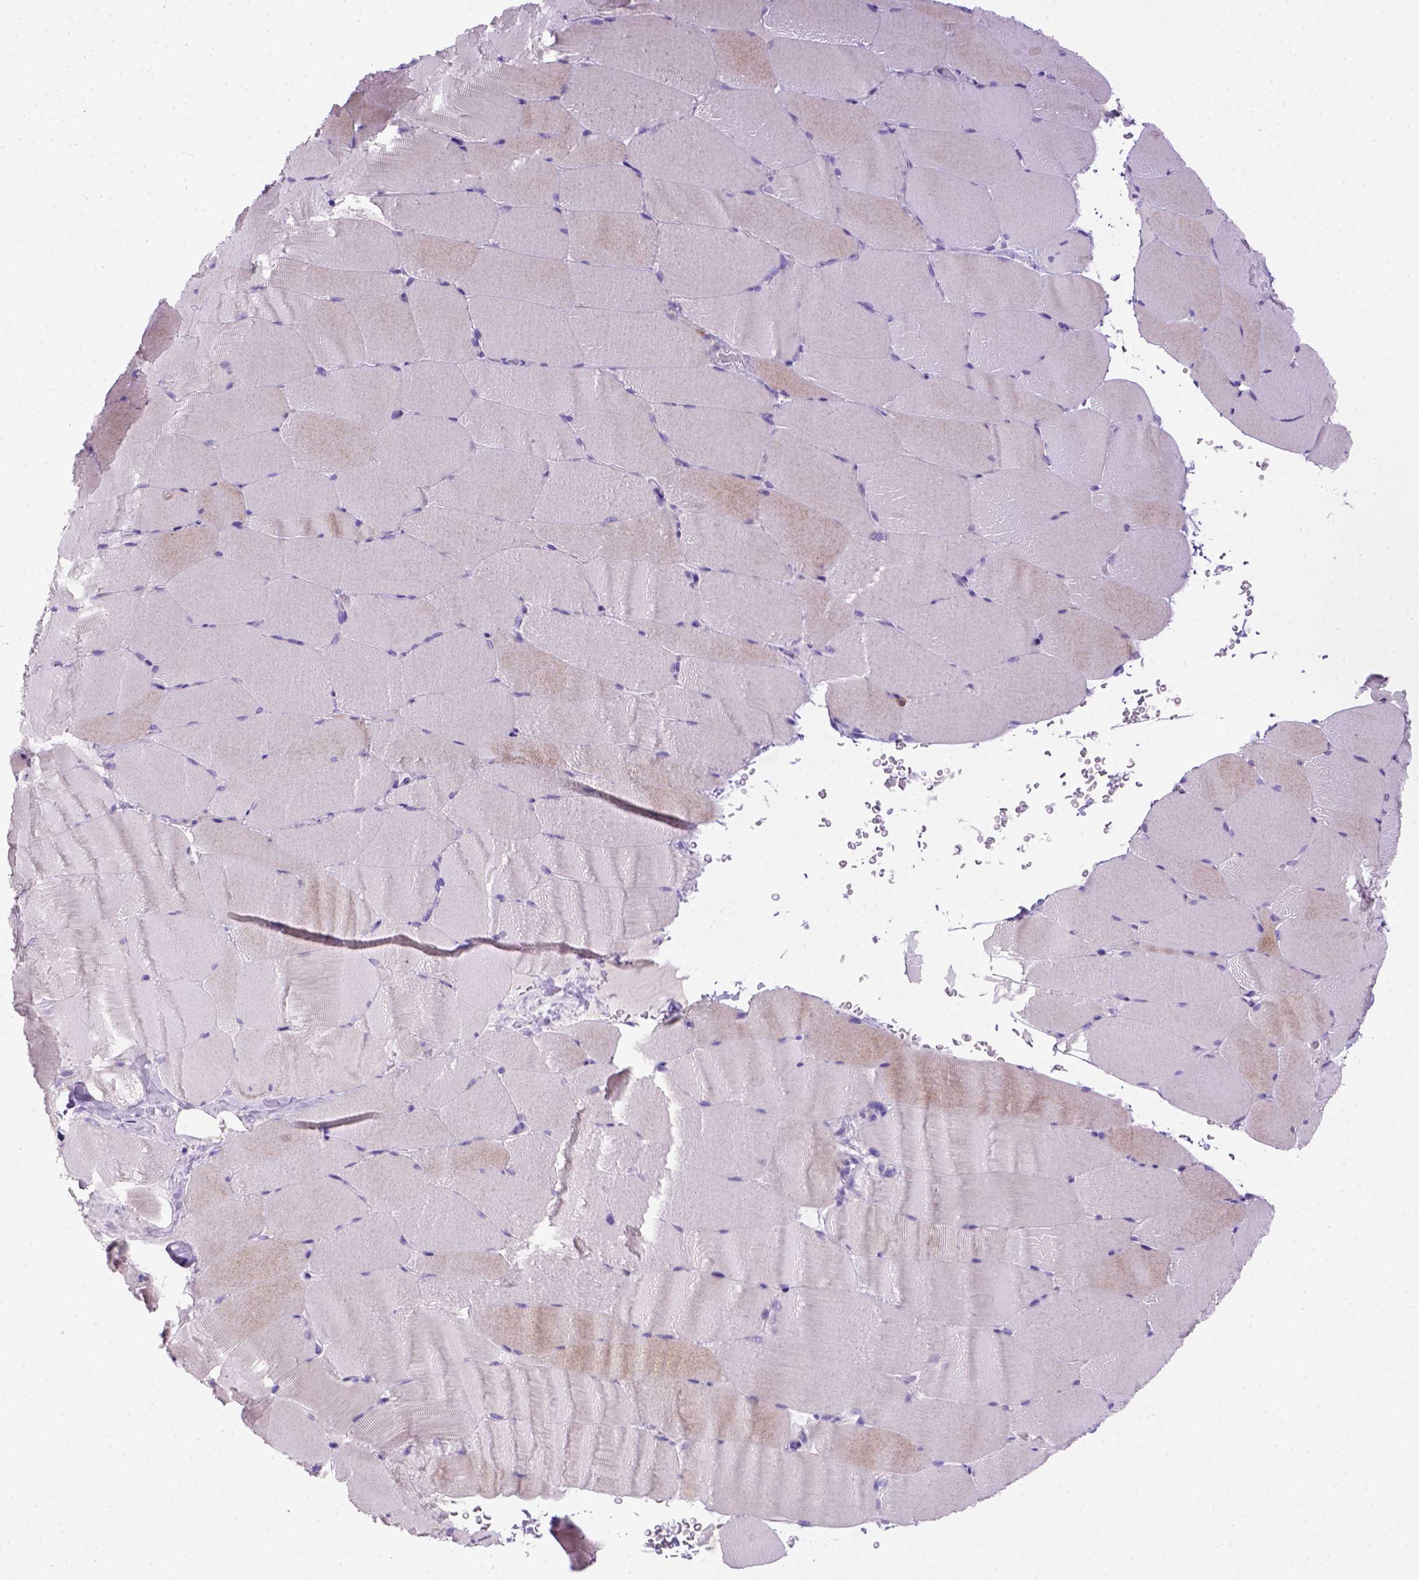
{"staining": {"intensity": "negative", "quantity": "none", "location": "none"}, "tissue": "skeletal muscle", "cell_type": "Myocytes", "image_type": "normal", "snomed": [{"axis": "morphology", "description": "Normal tissue, NOS"}, {"axis": "topography", "description": "Skeletal muscle"}], "caption": "An IHC image of normal skeletal muscle is shown. There is no staining in myocytes of skeletal muscle. The staining is performed using DAB (3,3'-diaminobenzidine) brown chromogen with nuclei counter-stained in using hematoxylin.", "gene": "CD3E", "patient": {"sex": "female", "age": 37}}